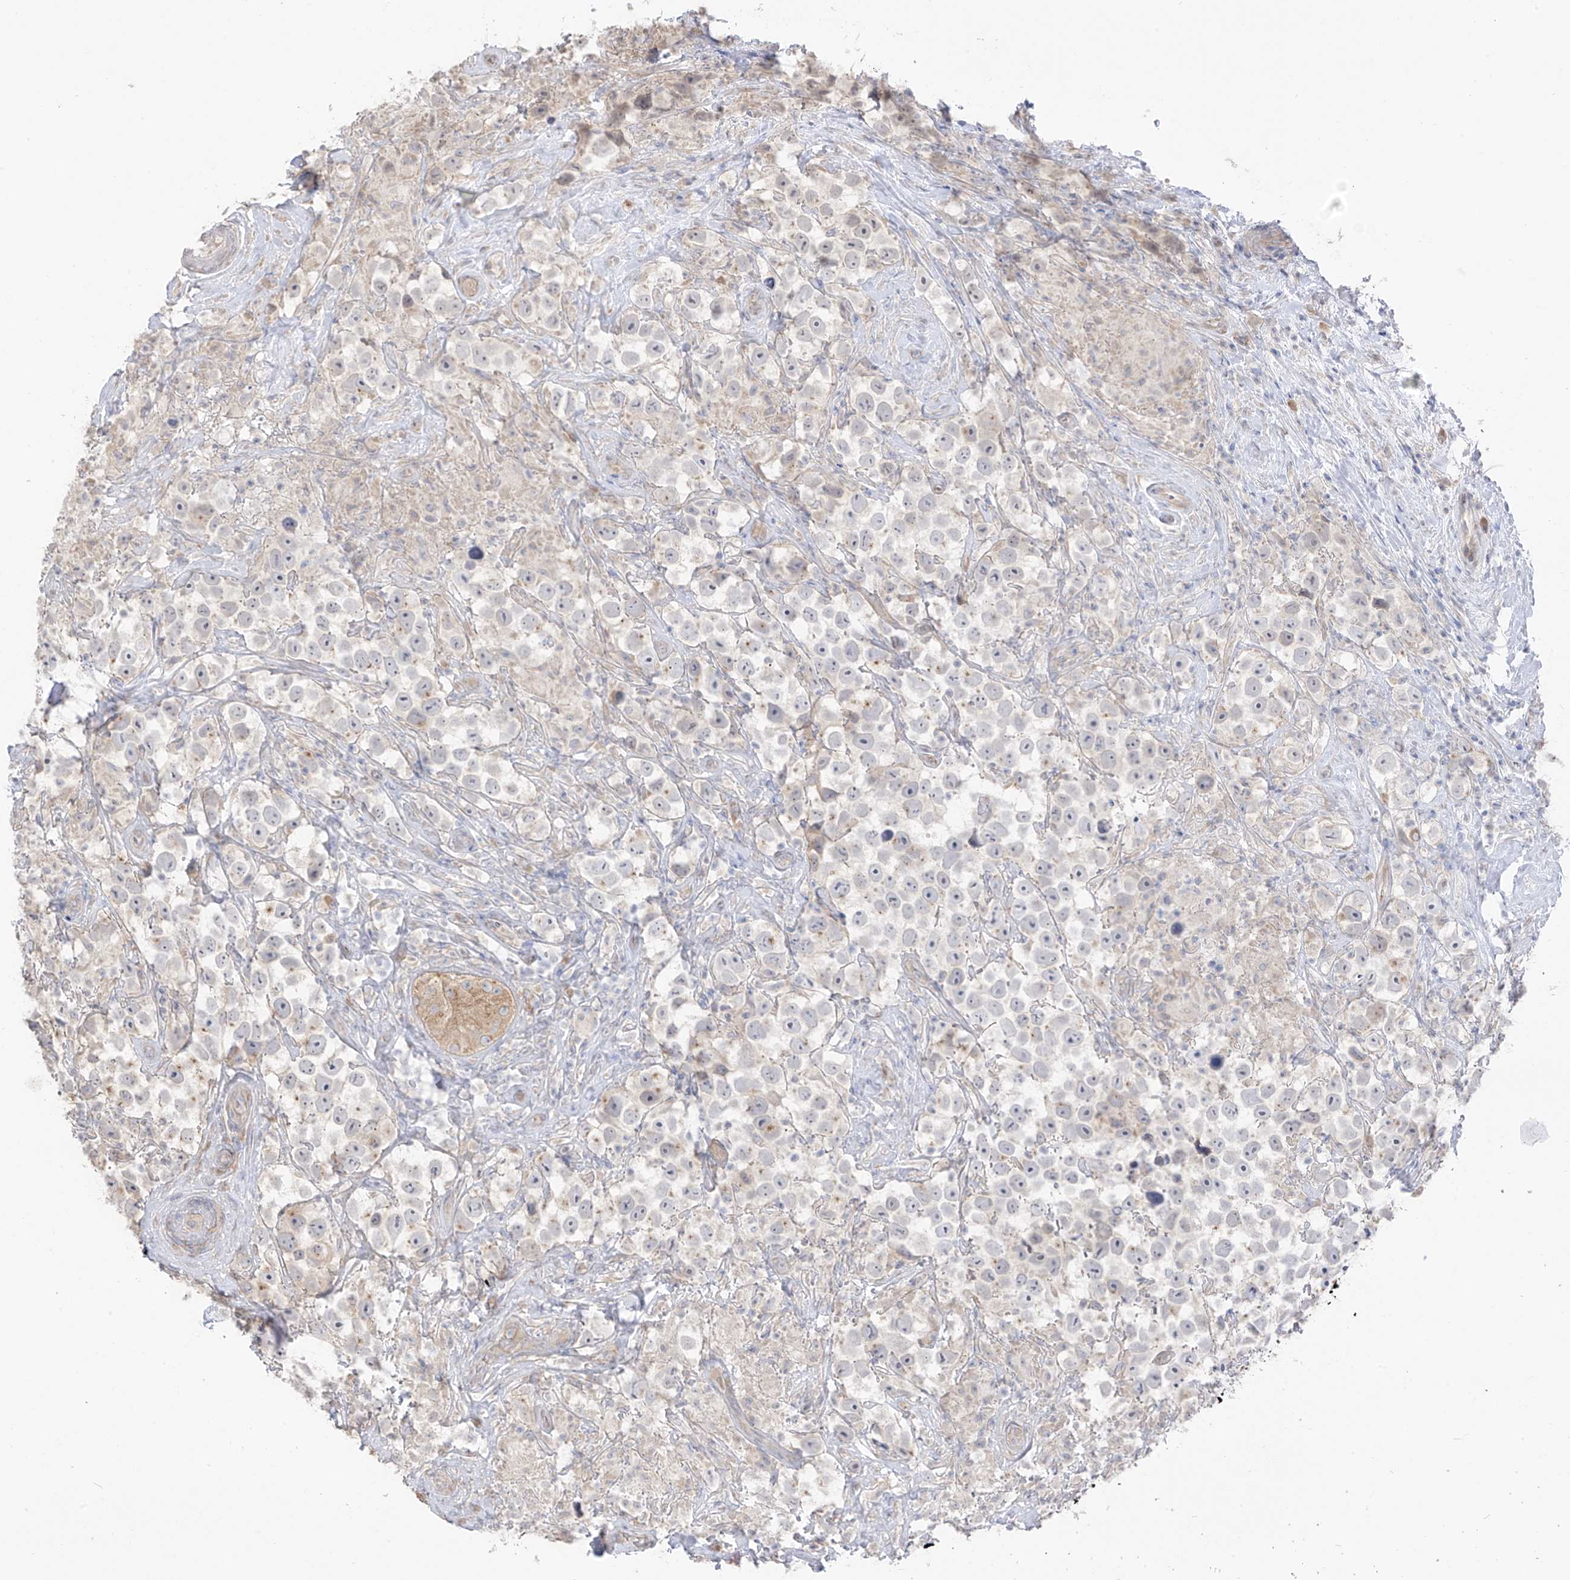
{"staining": {"intensity": "weak", "quantity": "<25%", "location": "cytoplasmic/membranous"}, "tissue": "testis cancer", "cell_type": "Tumor cells", "image_type": "cancer", "snomed": [{"axis": "morphology", "description": "Seminoma, NOS"}, {"axis": "topography", "description": "Testis"}], "caption": "DAB immunohistochemical staining of testis cancer (seminoma) demonstrates no significant positivity in tumor cells.", "gene": "NALCN", "patient": {"sex": "male", "age": 49}}